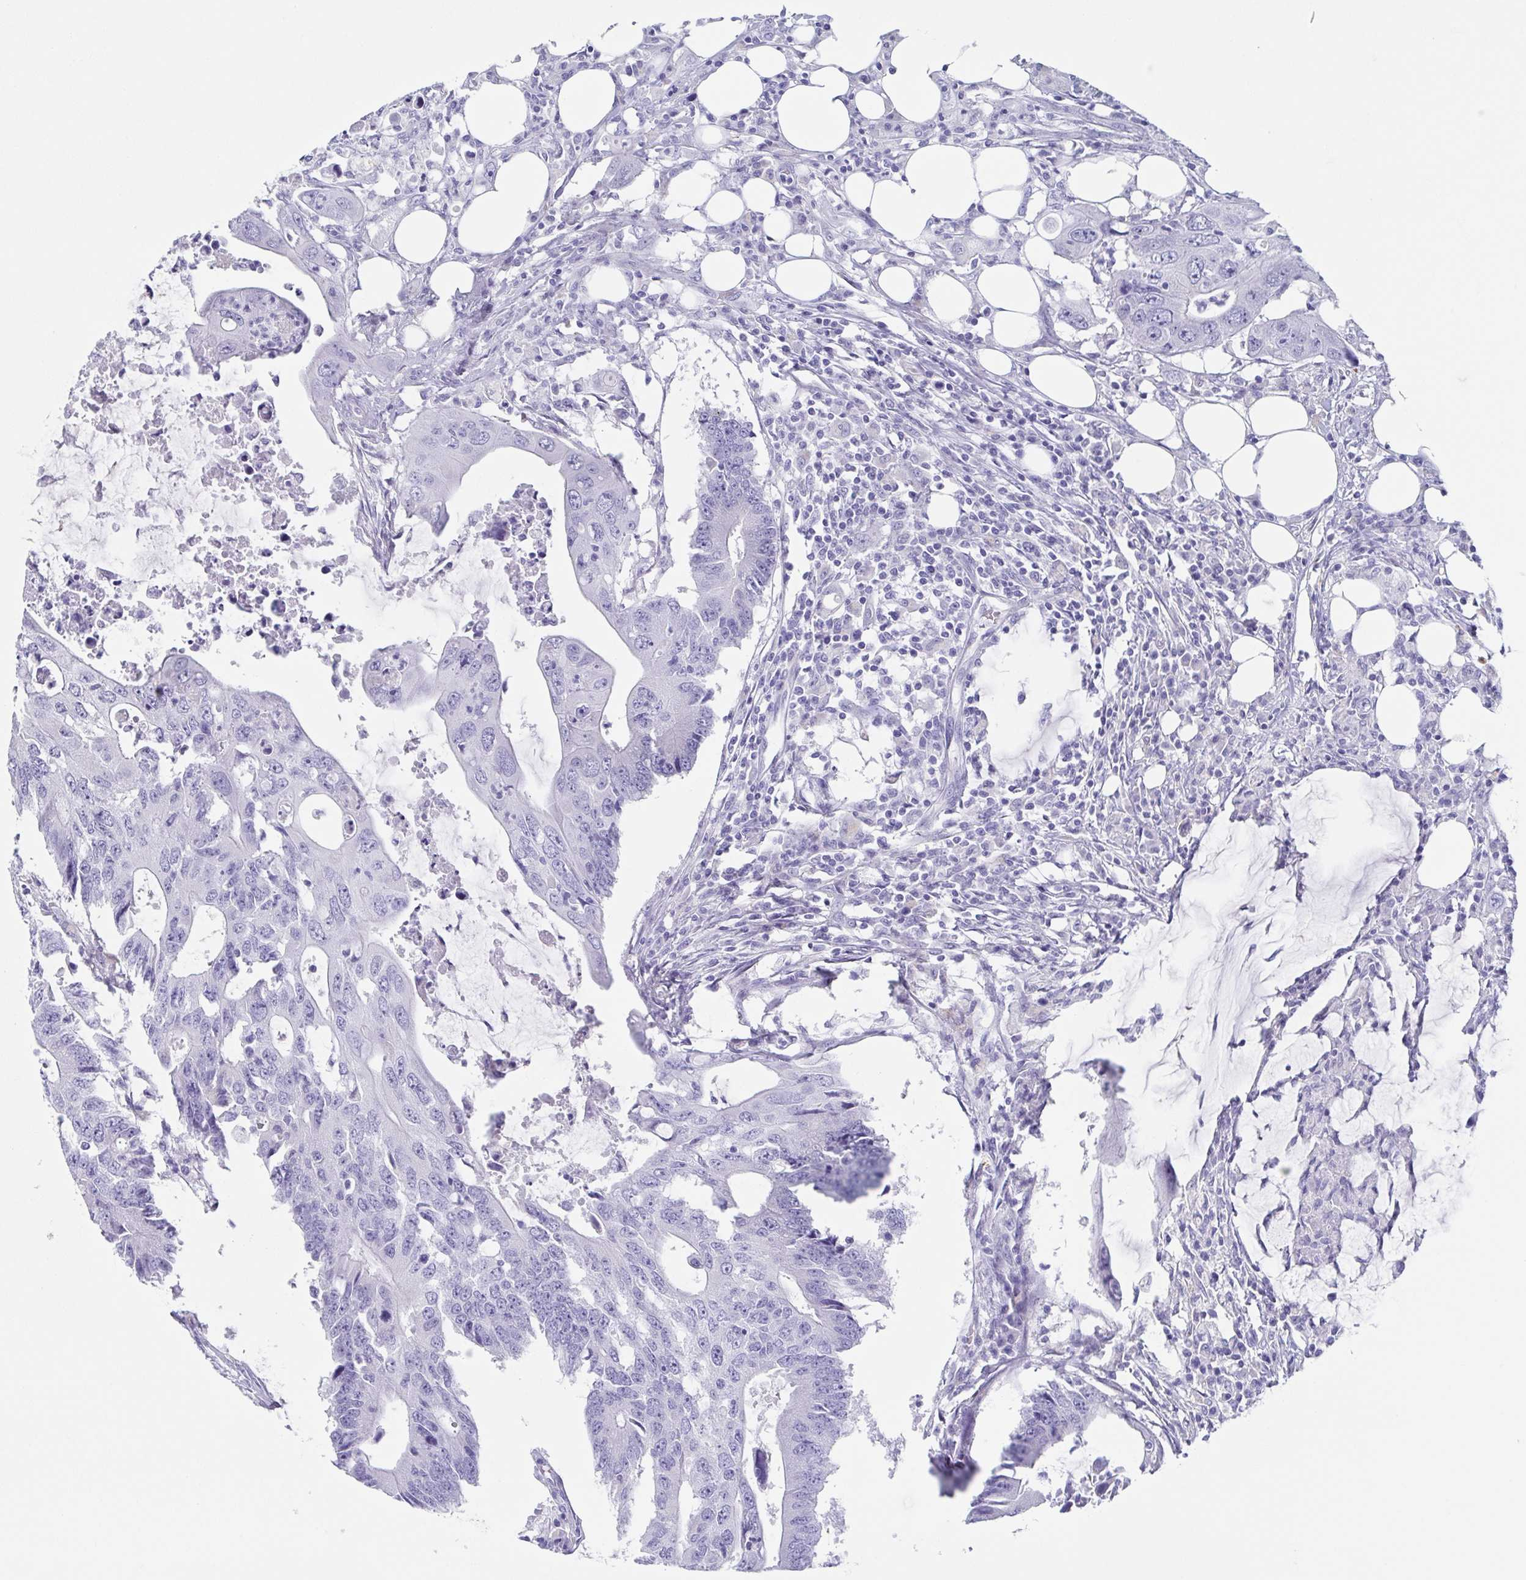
{"staining": {"intensity": "negative", "quantity": "none", "location": "none"}, "tissue": "colorectal cancer", "cell_type": "Tumor cells", "image_type": "cancer", "snomed": [{"axis": "morphology", "description": "Adenocarcinoma, NOS"}, {"axis": "topography", "description": "Colon"}], "caption": "Tumor cells show no significant protein staining in colorectal cancer (adenocarcinoma).", "gene": "TAGLN3", "patient": {"sex": "male", "age": 71}}